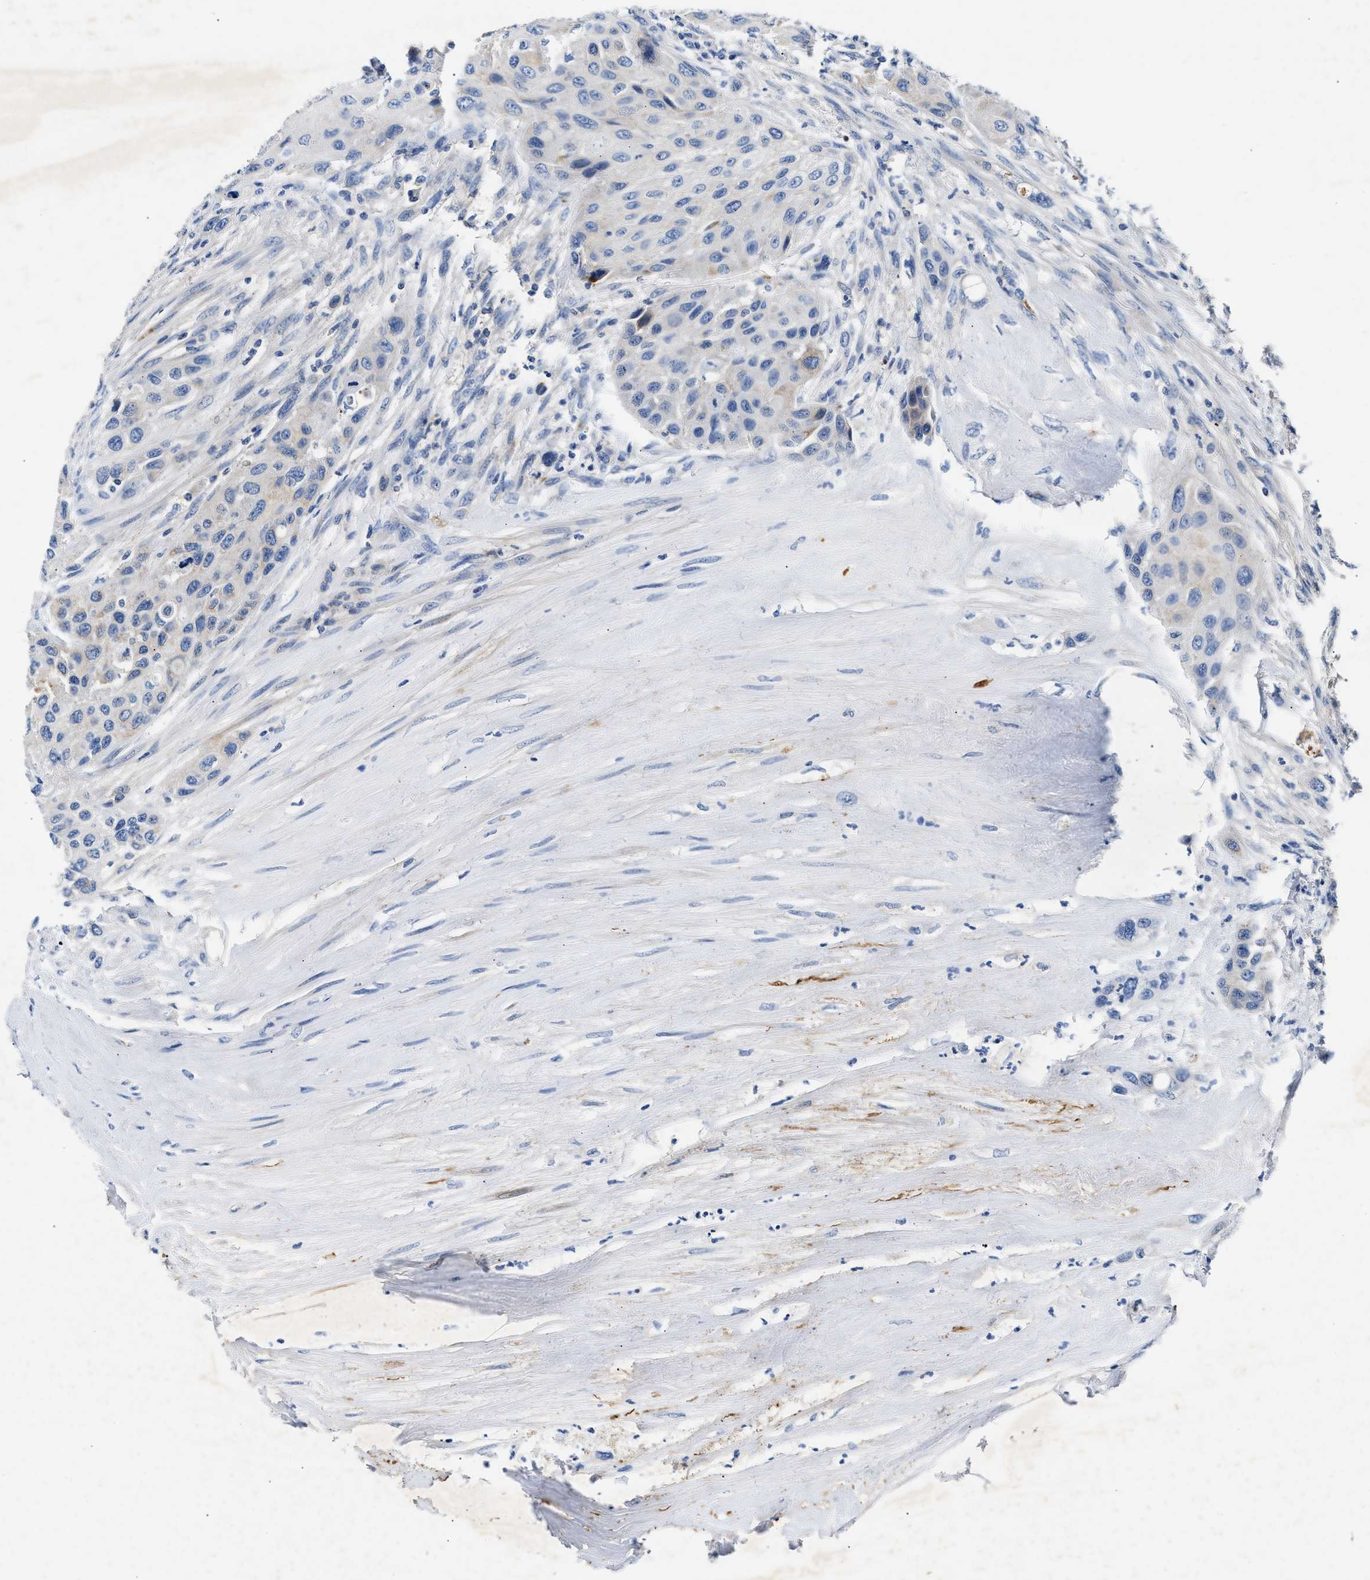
{"staining": {"intensity": "negative", "quantity": "none", "location": "none"}, "tissue": "urothelial cancer", "cell_type": "Tumor cells", "image_type": "cancer", "snomed": [{"axis": "morphology", "description": "Urothelial carcinoma, High grade"}, {"axis": "topography", "description": "Urinary bladder"}], "caption": "Tumor cells show no significant expression in urothelial carcinoma (high-grade).", "gene": "TUT7", "patient": {"sex": "female", "age": 56}}